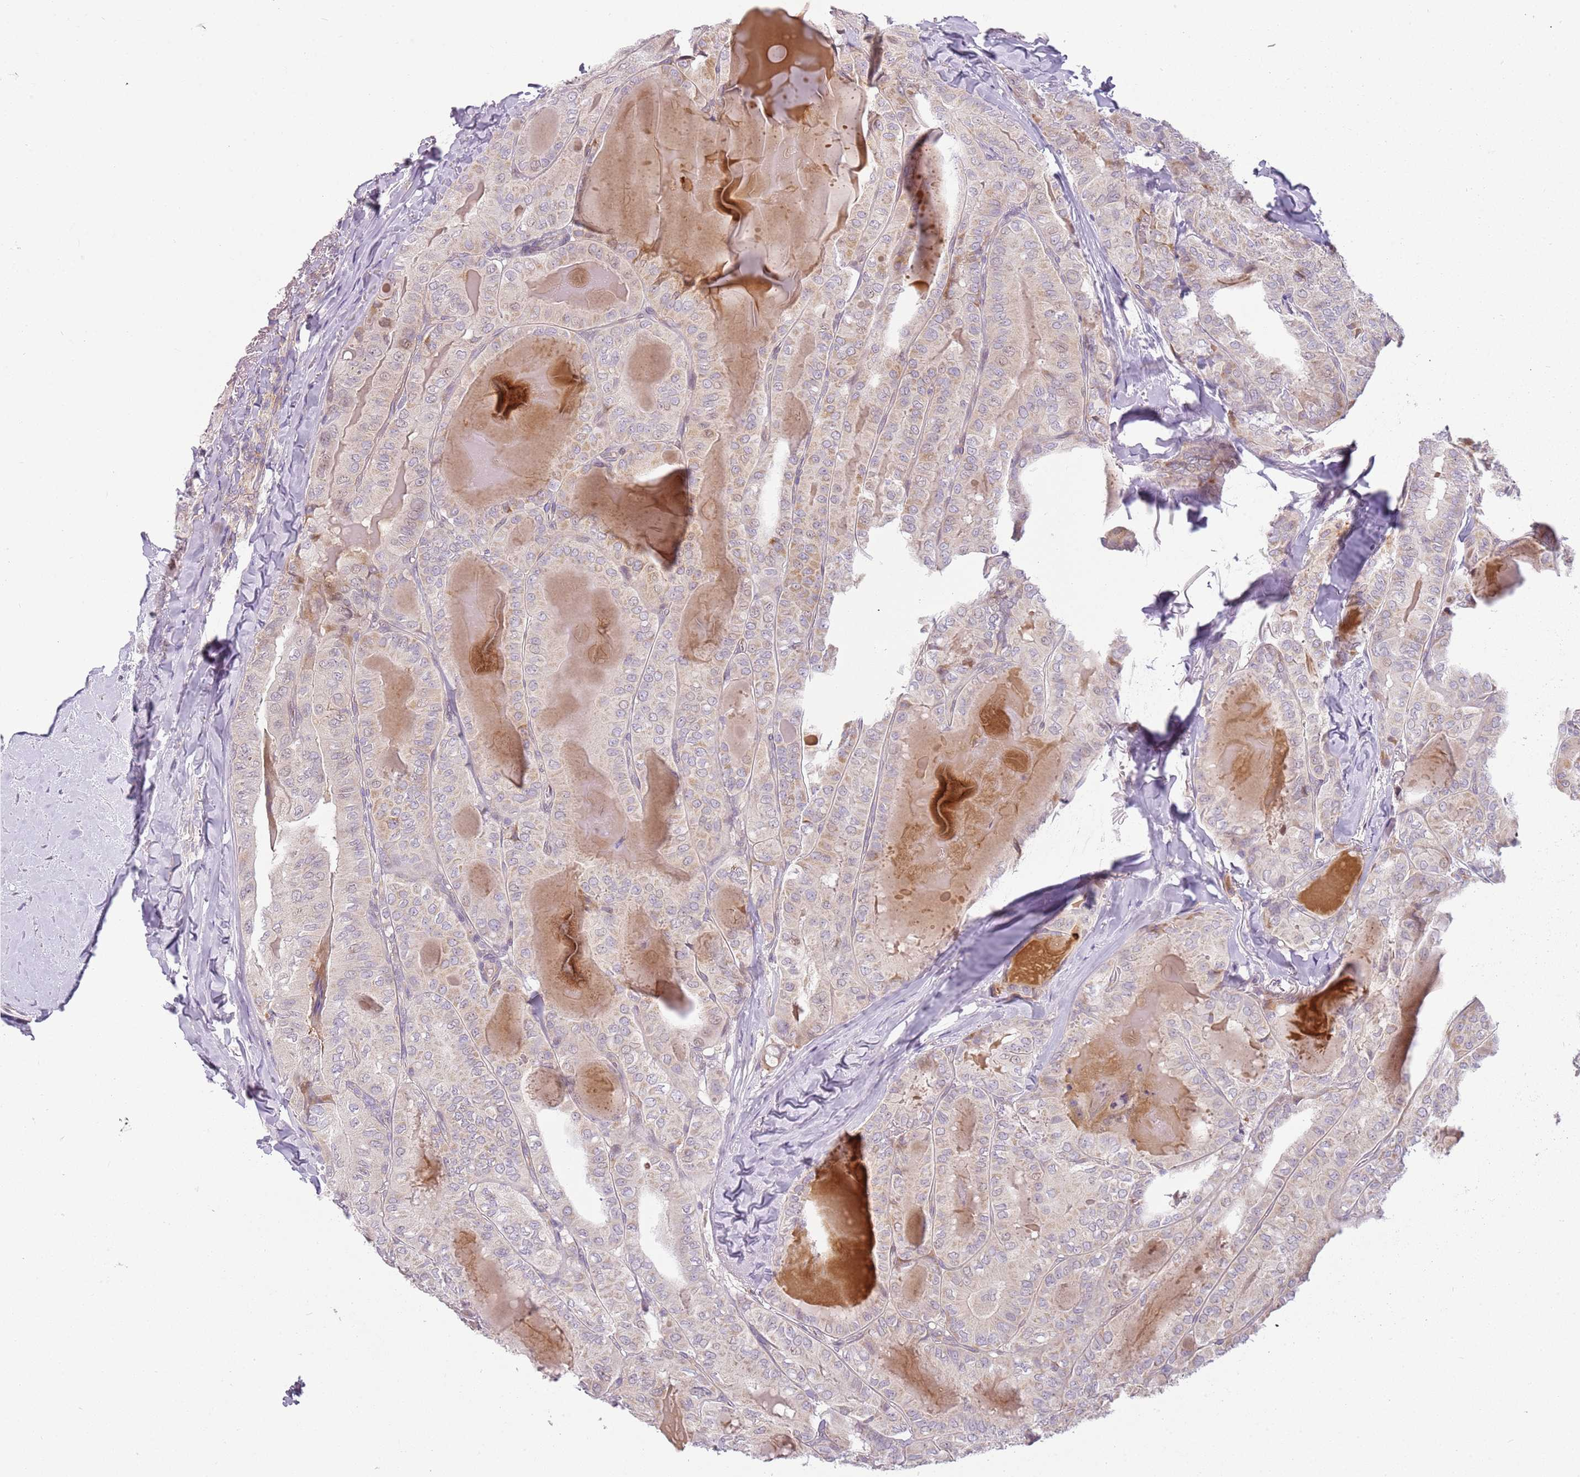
{"staining": {"intensity": "moderate", "quantity": "25%-75%", "location": "cytoplasmic/membranous"}, "tissue": "thyroid cancer", "cell_type": "Tumor cells", "image_type": "cancer", "snomed": [{"axis": "morphology", "description": "Papillary adenocarcinoma, NOS"}, {"axis": "topography", "description": "Thyroid gland"}], "caption": "Moderate cytoplasmic/membranous expression for a protein is identified in about 25%-75% of tumor cells of thyroid papillary adenocarcinoma using immunohistochemistry.", "gene": "DEFB116", "patient": {"sex": "female", "age": 68}}